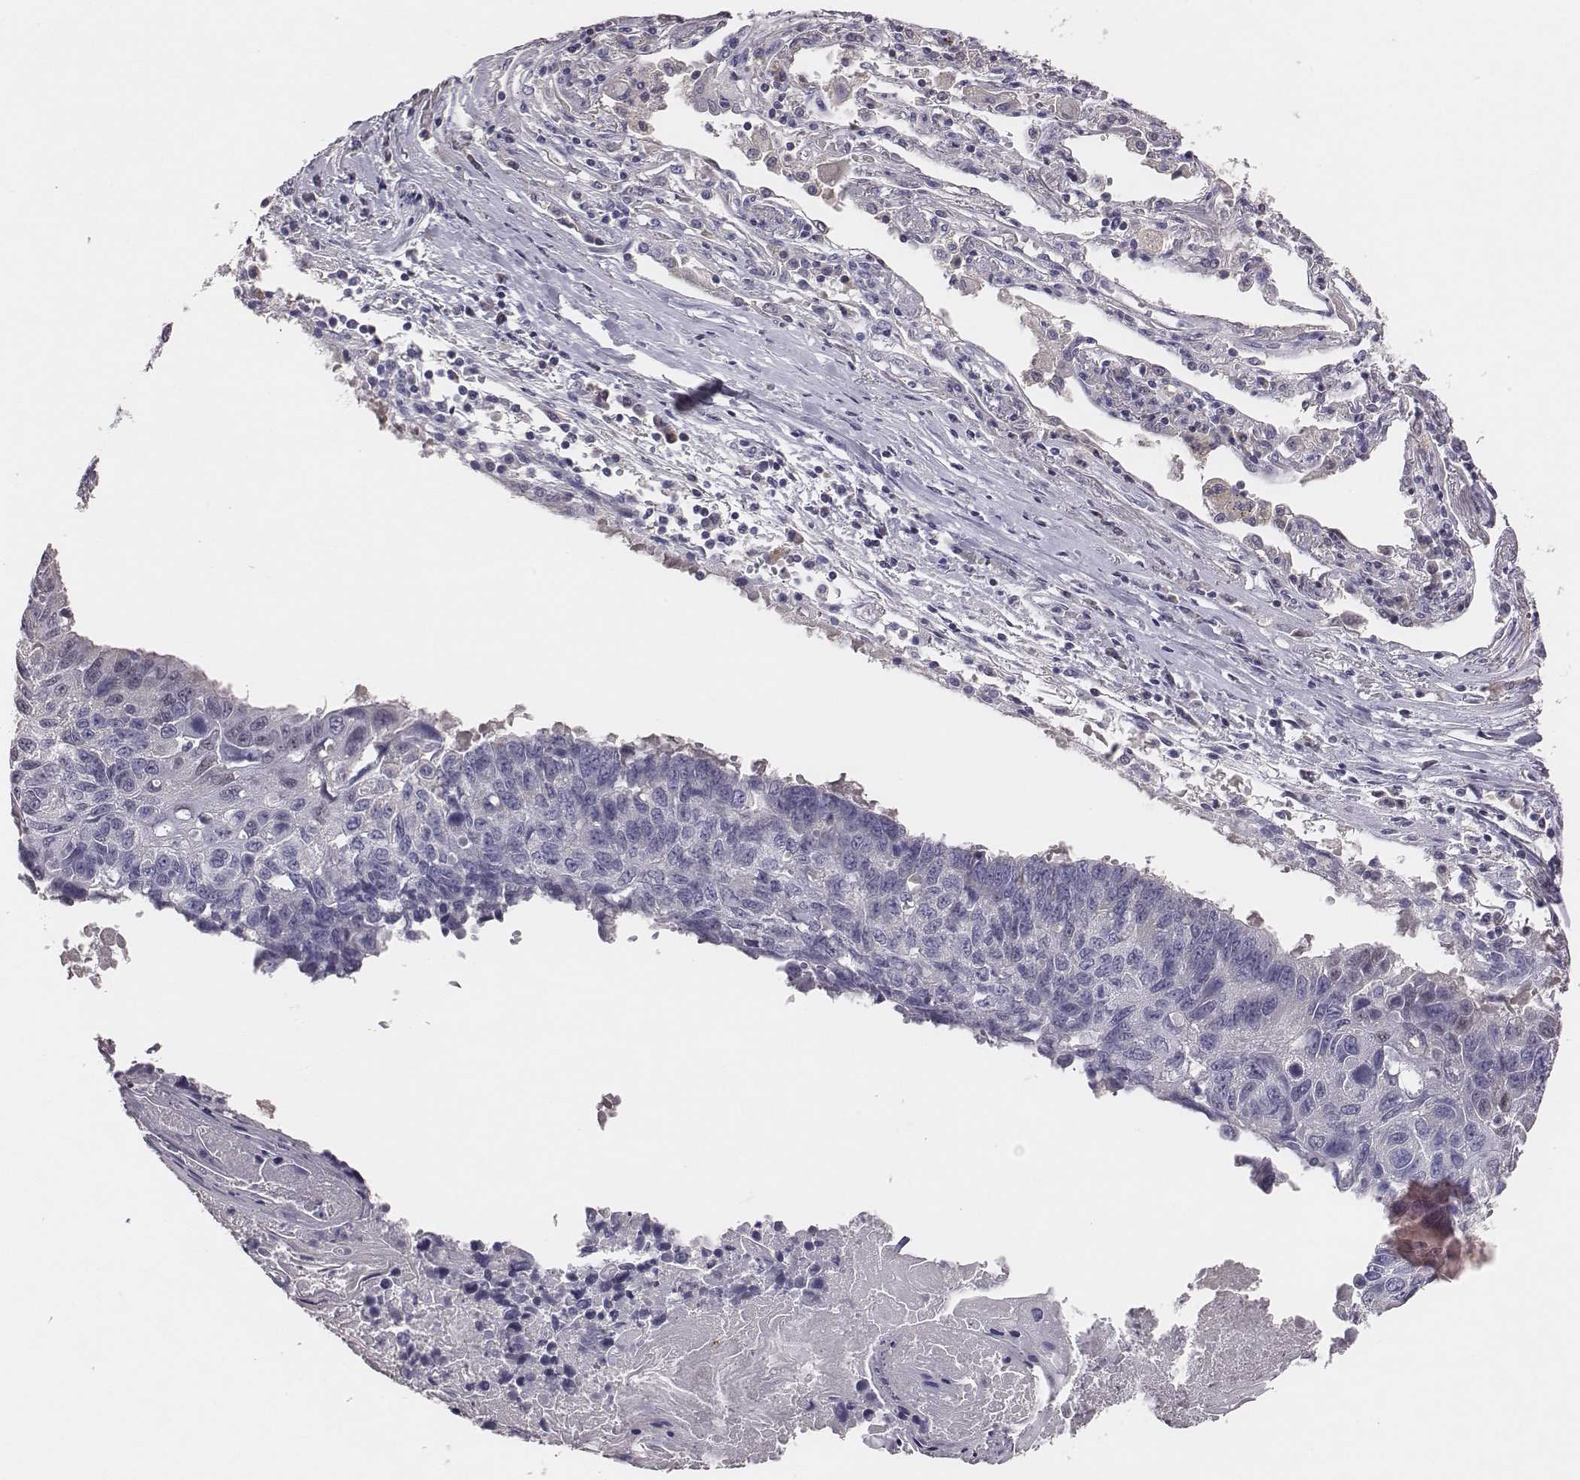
{"staining": {"intensity": "negative", "quantity": "none", "location": "none"}, "tissue": "lung cancer", "cell_type": "Tumor cells", "image_type": "cancer", "snomed": [{"axis": "morphology", "description": "Squamous cell carcinoma, NOS"}, {"axis": "topography", "description": "Lung"}], "caption": "A micrograph of human lung cancer is negative for staining in tumor cells.", "gene": "EN1", "patient": {"sex": "male", "age": 73}}